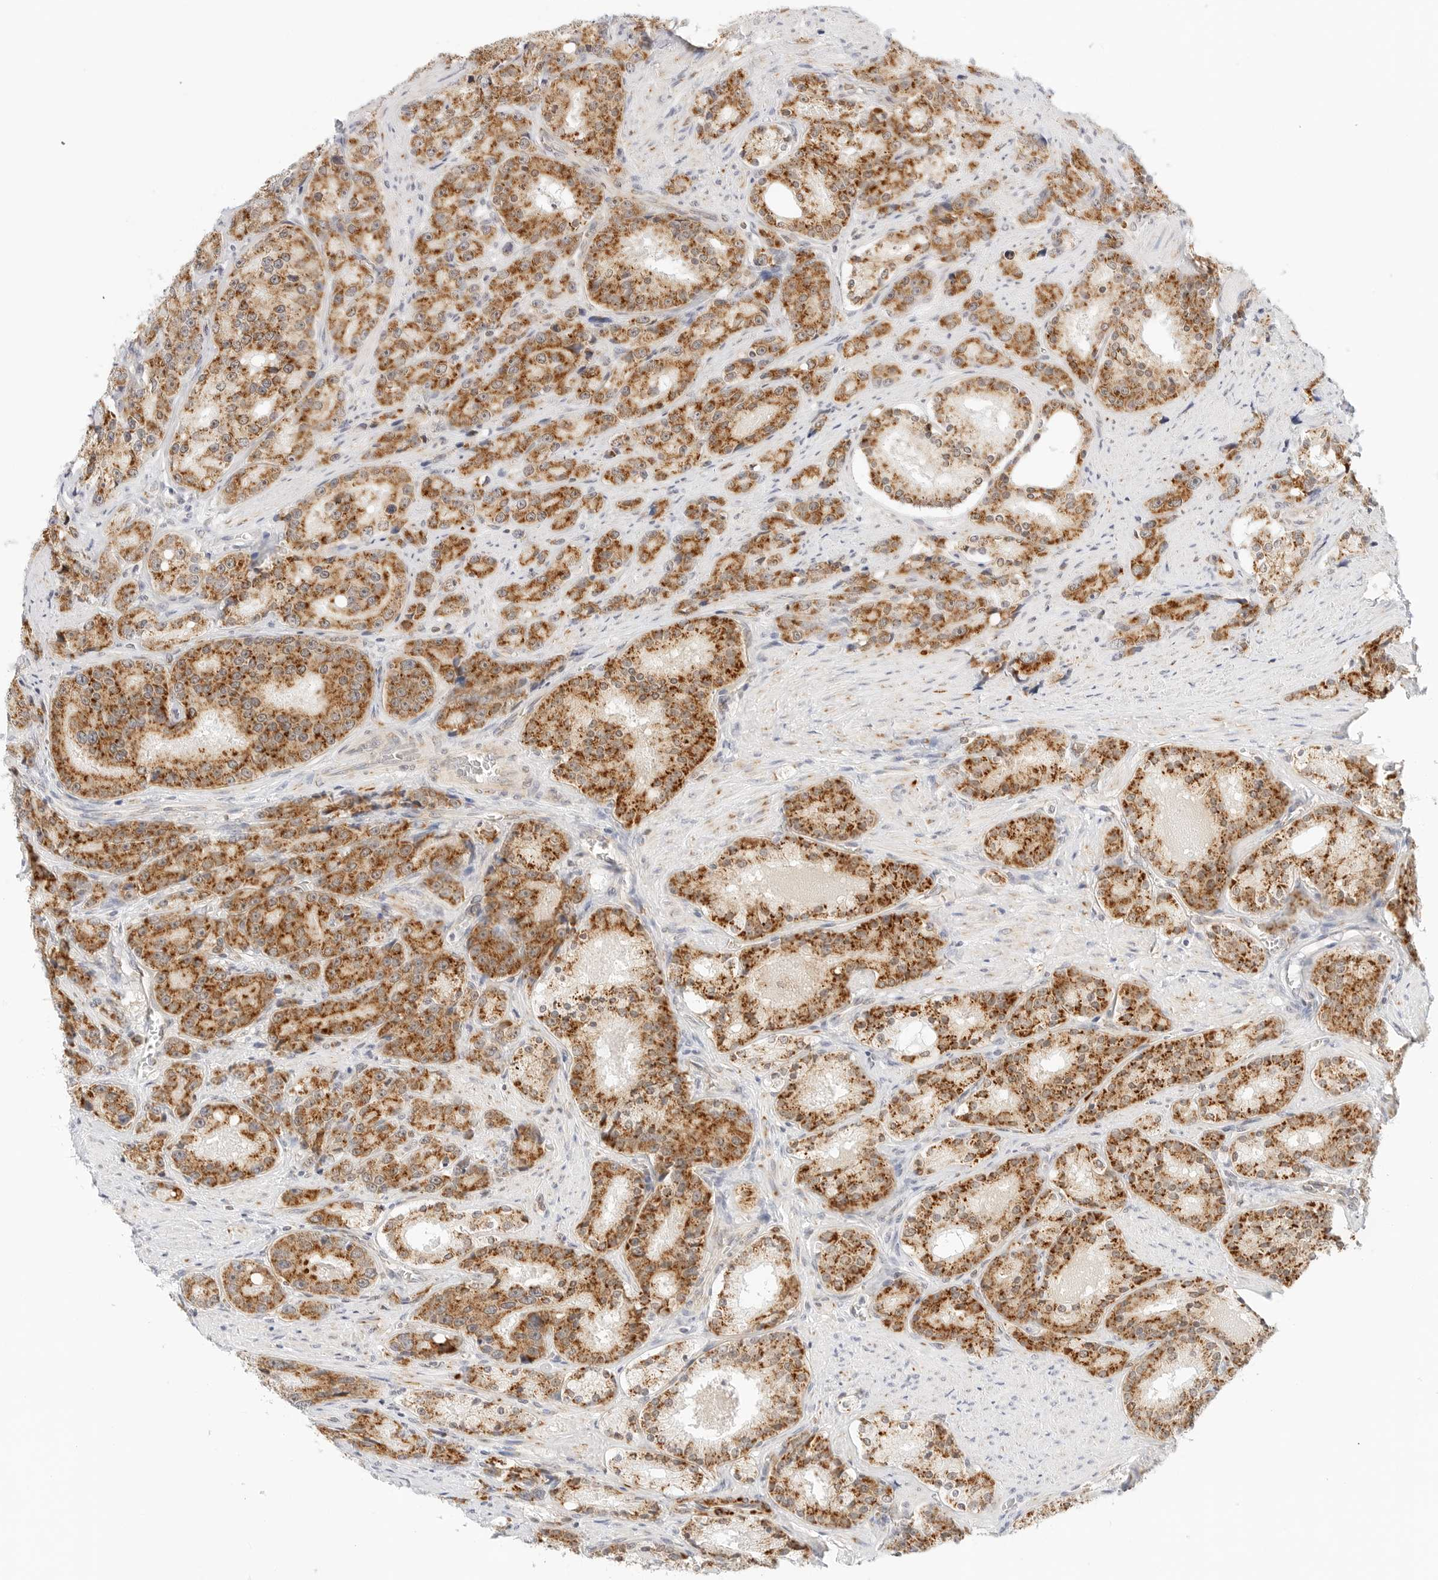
{"staining": {"intensity": "strong", "quantity": ">75%", "location": "cytoplasmic/membranous"}, "tissue": "prostate cancer", "cell_type": "Tumor cells", "image_type": "cancer", "snomed": [{"axis": "morphology", "description": "Adenocarcinoma, High grade"}, {"axis": "topography", "description": "Prostate"}], "caption": "High-magnification brightfield microscopy of prostate cancer (high-grade adenocarcinoma) stained with DAB (3,3'-diaminobenzidine) (brown) and counterstained with hematoxylin (blue). tumor cells exhibit strong cytoplasmic/membranous expression is appreciated in approximately>75% of cells.", "gene": "FH", "patient": {"sex": "male", "age": 60}}